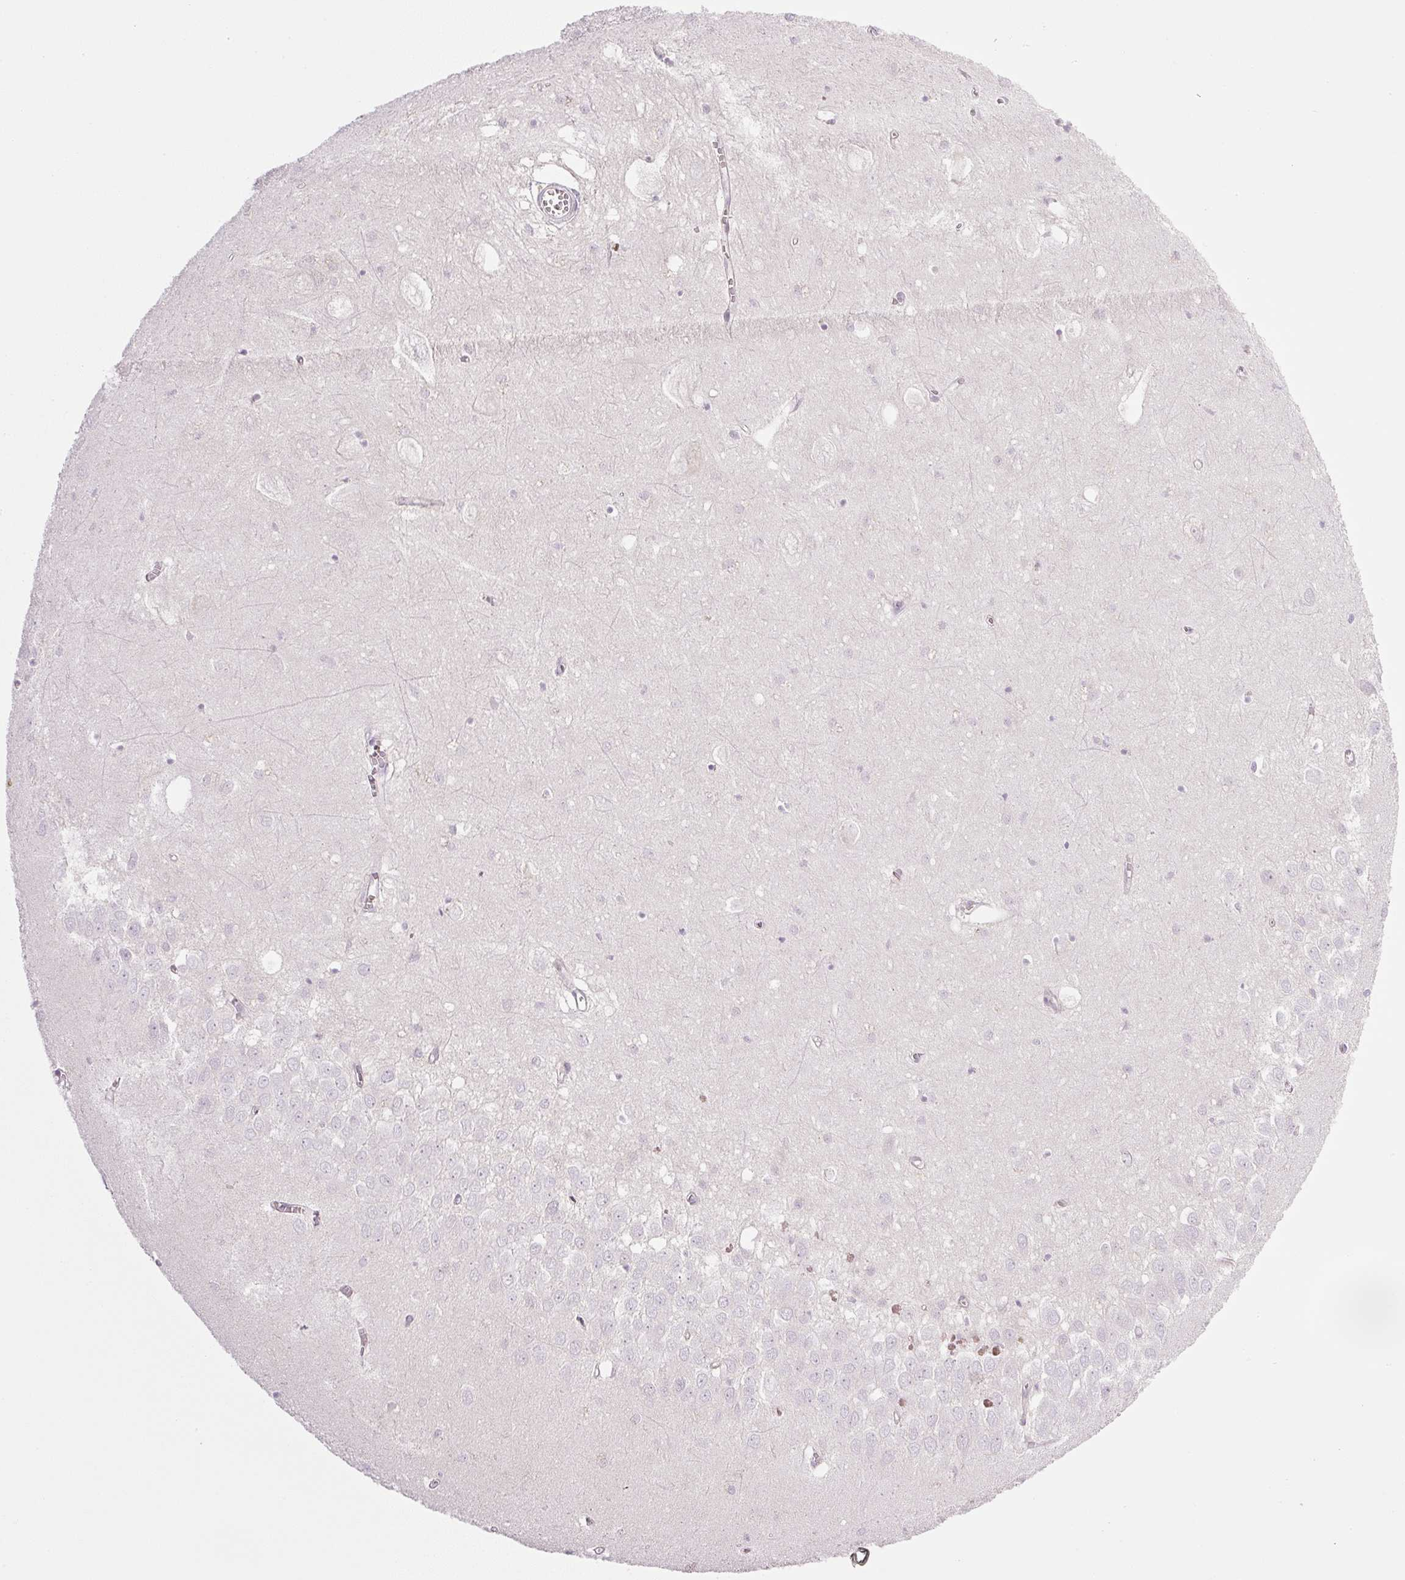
{"staining": {"intensity": "negative", "quantity": "none", "location": "none"}, "tissue": "hippocampus", "cell_type": "Glial cells", "image_type": "normal", "snomed": [{"axis": "morphology", "description": "Normal tissue, NOS"}, {"axis": "topography", "description": "Hippocampus"}], "caption": "The IHC image has no significant expression in glial cells of hippocampus. (Stains: DAB immunohistochemistry (IHC) with hematoxylin counter stain, Microscopy: brightfield microscopy at high magnification).", "gene": "AAR2", "patient": {"sex": "female", "age": 64}}